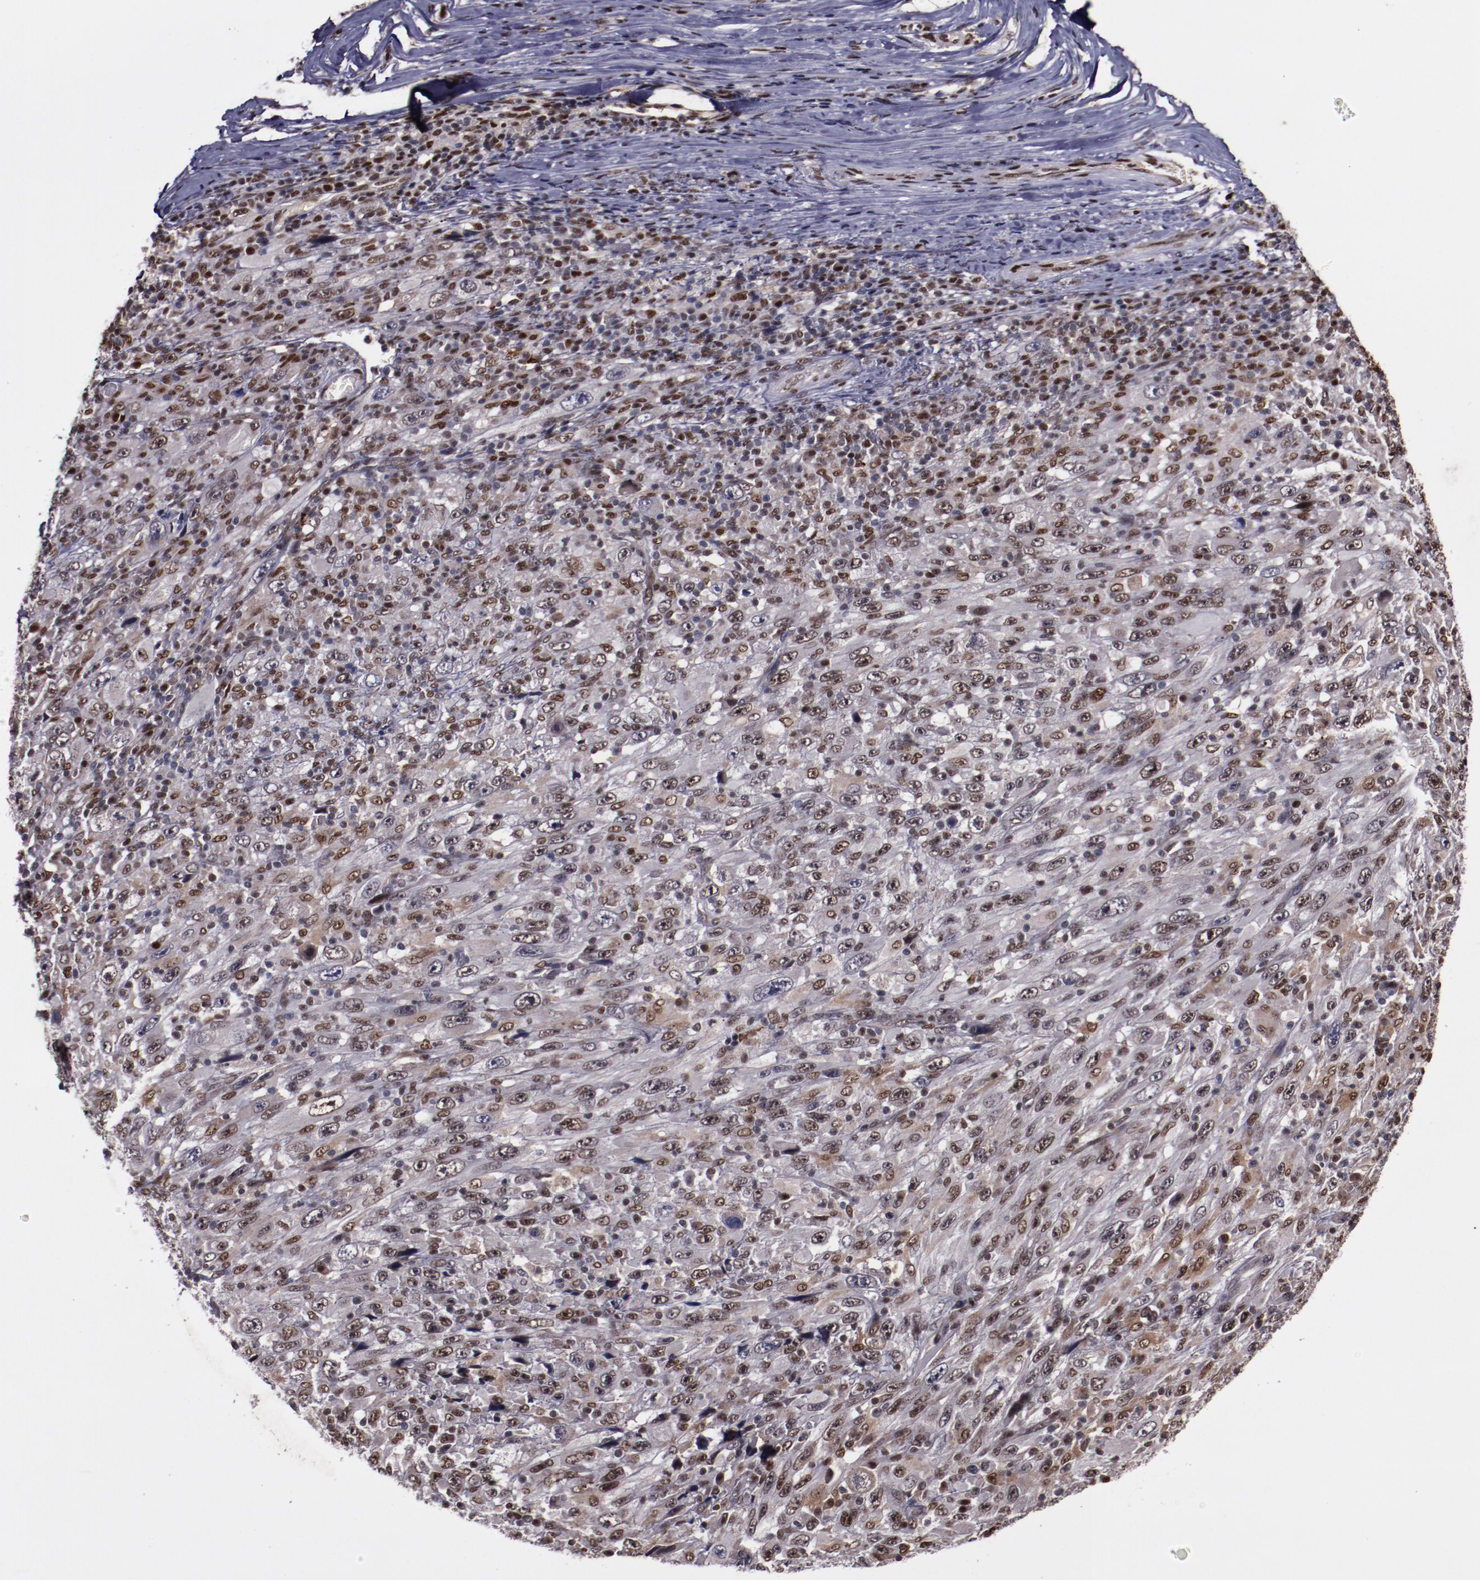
{"staining": {"intensity": "moderate", "quantity": "25%-75%", "location": "nuclear"}, "tissue": "melanoma", "cell_type": "Tumor cells", "image_type": "cancer", "snomed": [{"axis": "morphology", "description": "Malignant melanoma, Metastatic site"}, {"axis": "topography", "description": "Skin"}], "caption": "Human melanoma stained with a brown dye exhibits moderate nuclear positive positivity in about 25%-75% of tumor cells.", "gene": "CHEK2", "patient": {"sex": "female", "age": 56}}